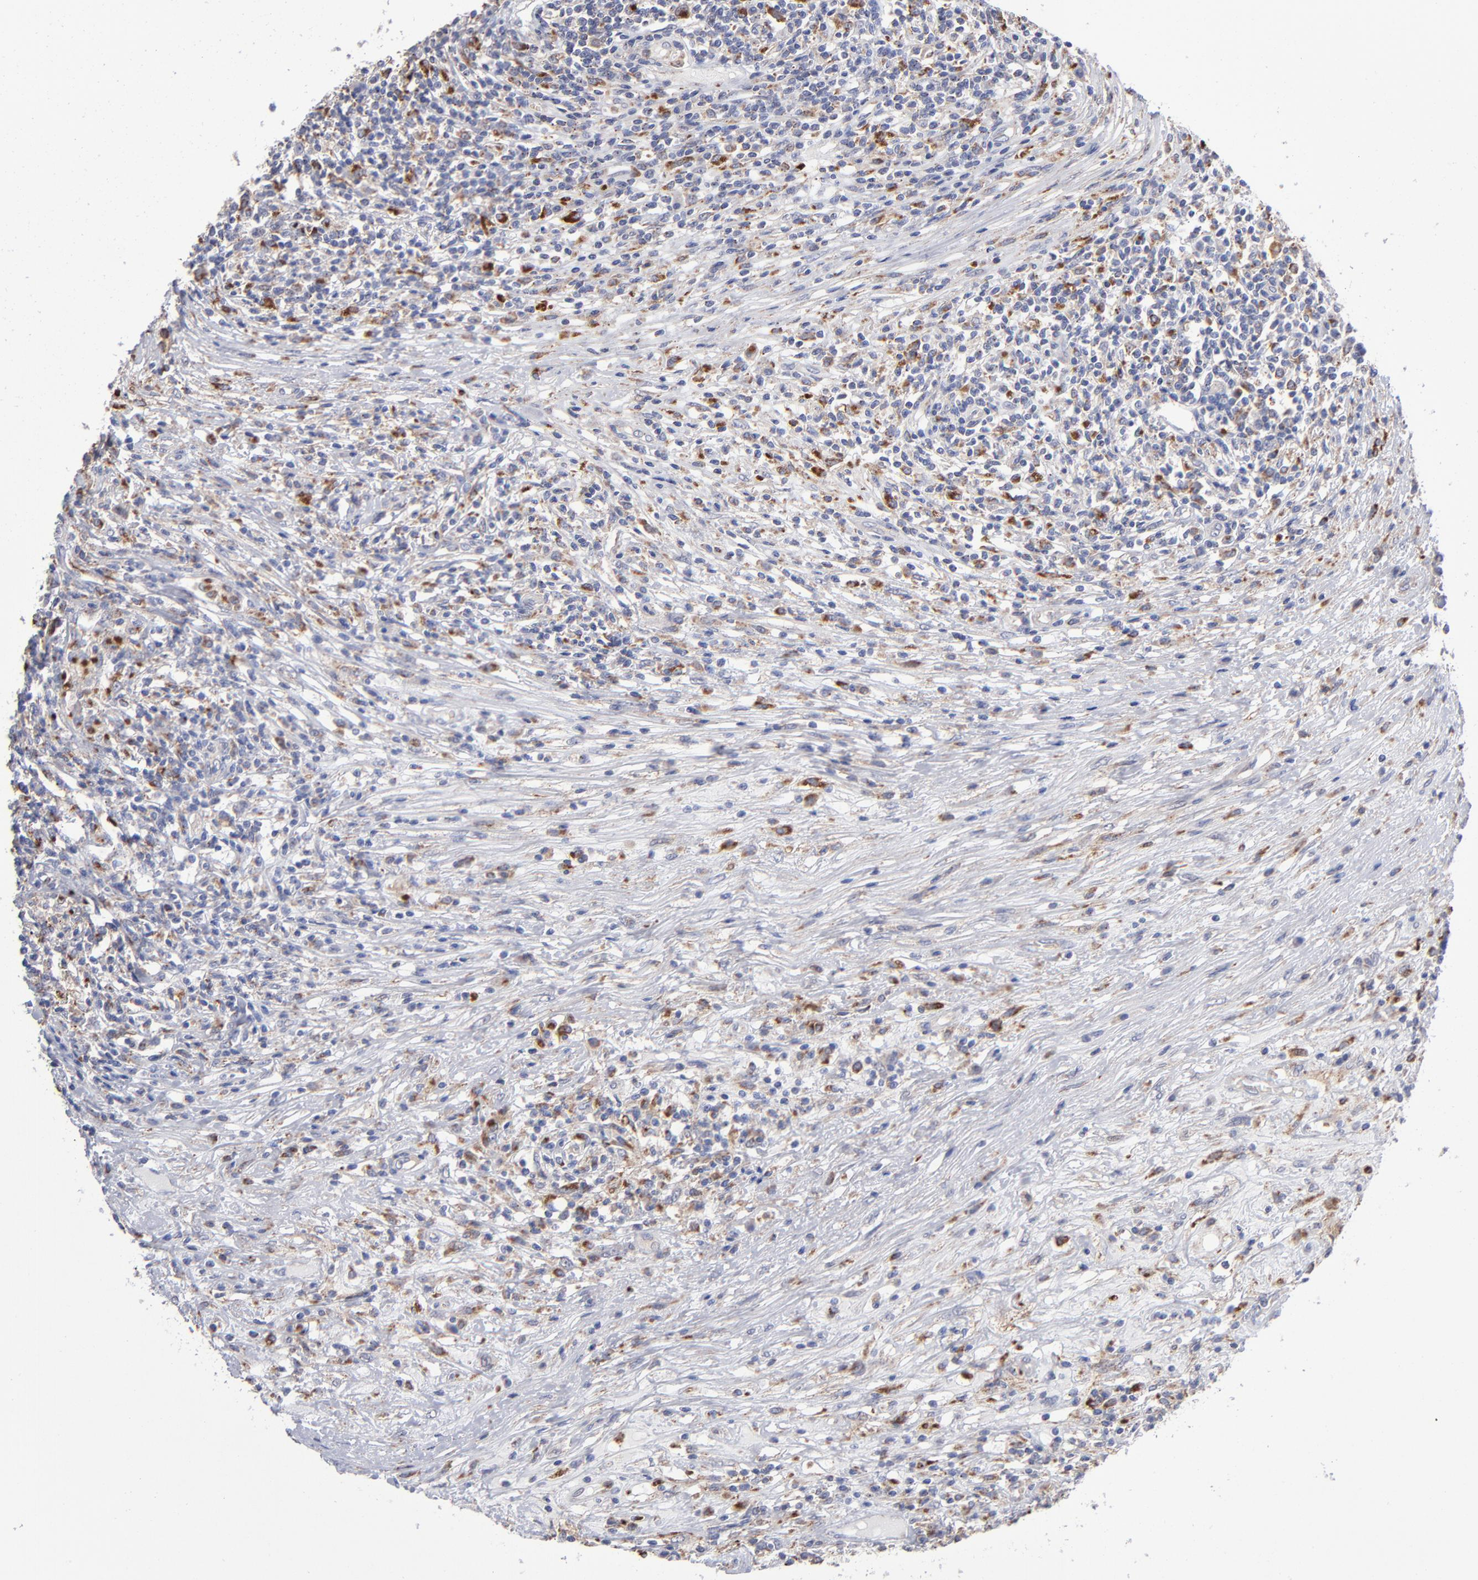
{"staining": {"intensity": "weak", "quantity": ">75%", "location": "cytoplasmic/membranous"}, "tissue": "lymphoma", "cell_type": "Tumor cells", "image_type": "cancer", "snomed": [{"axis": "morphology", "description": "Malignant lymphoma, non-Hodgkin's type, High grade"}, {"axis": "topography", "description": "Lymph node"}], "caption": "An immunohistochemistry micrograph of neoplastic tissue is shown. Protein staining in brown labels weak cytoplasmic/membranous positivity in malignant lymphoma, non-Hodgkin's type (high-grade) within tumor cells.", "gene": "RRAGB", "patient": {"sex": "female", "age": 84}}